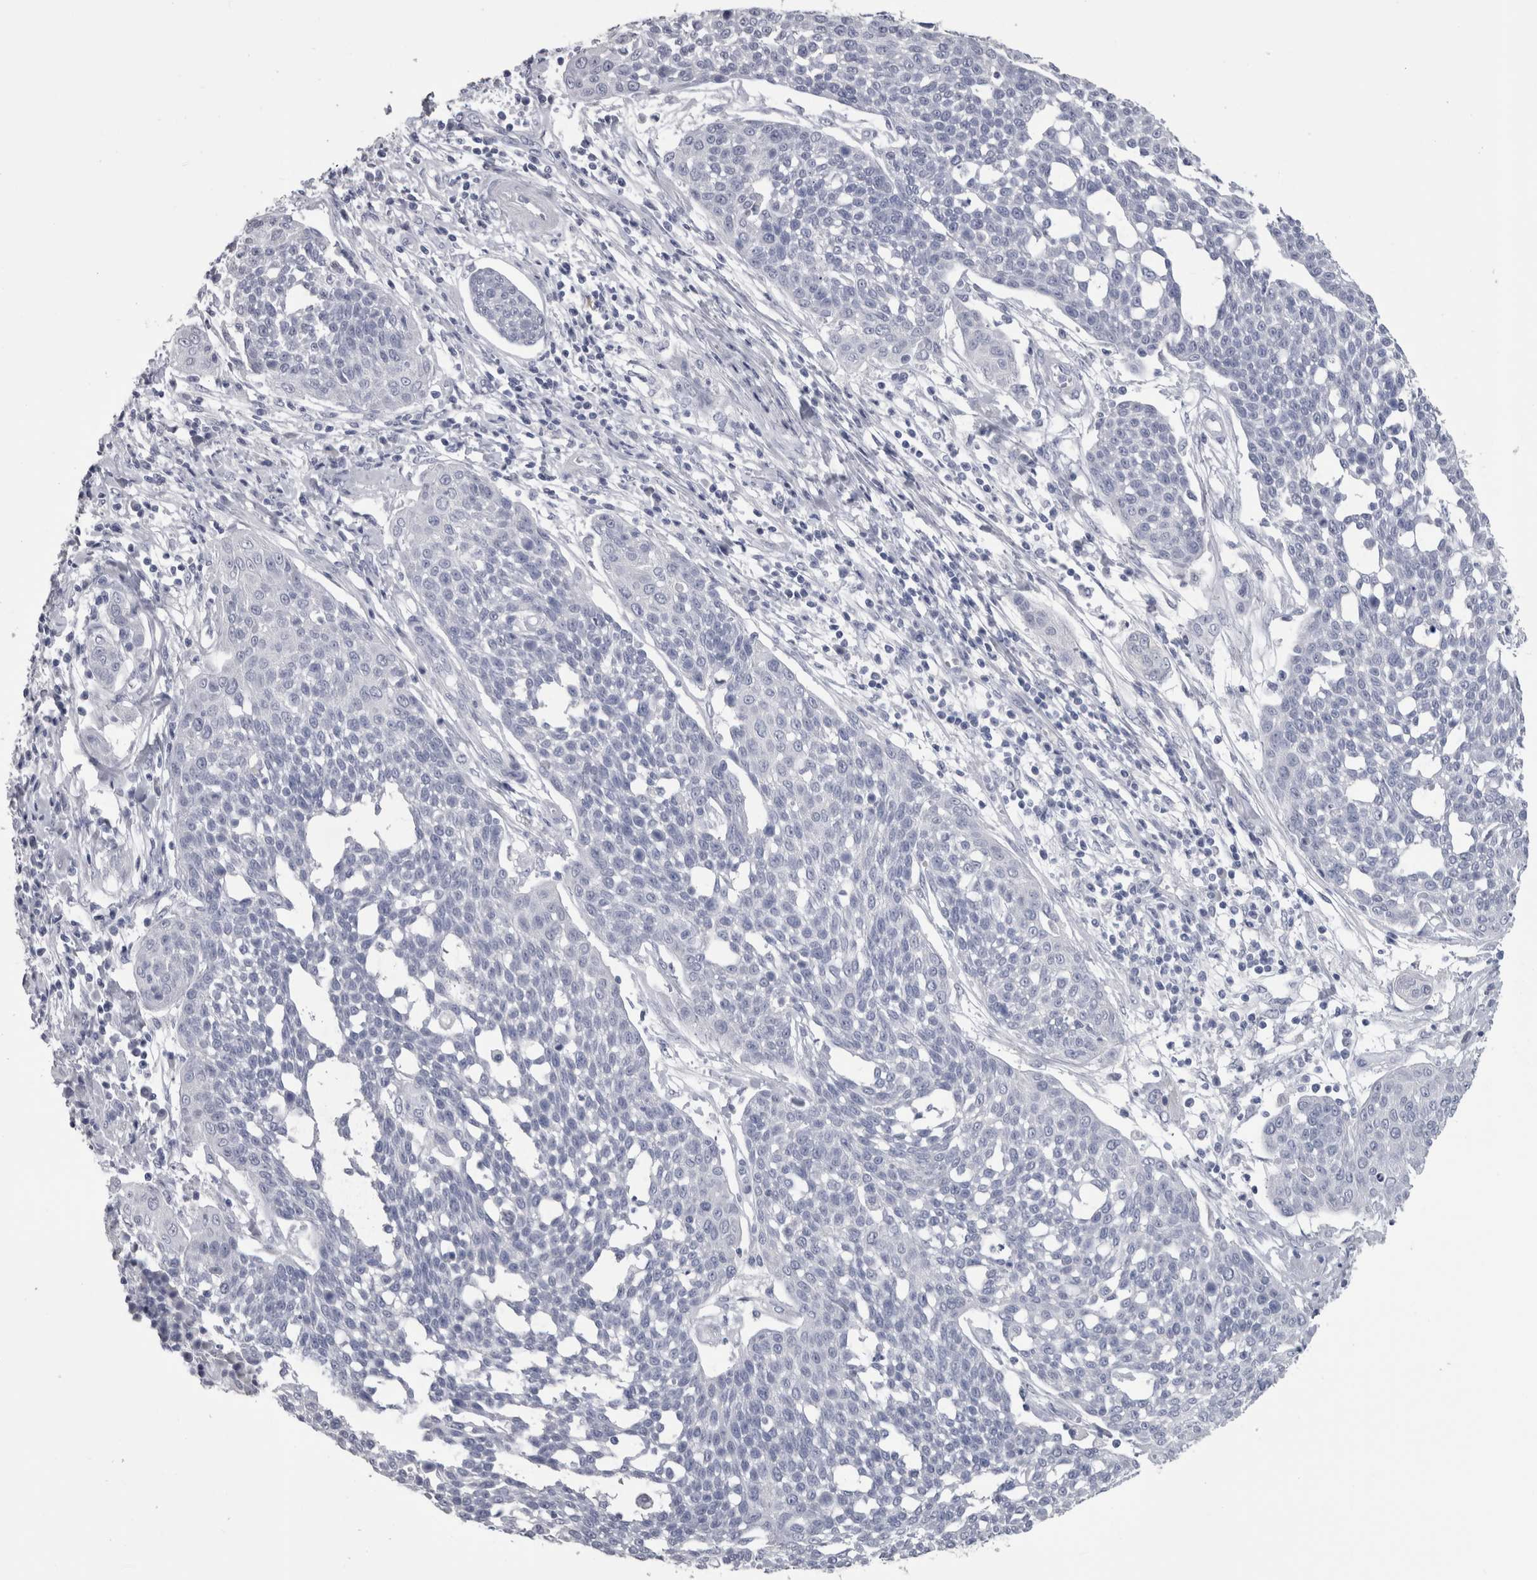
{"staining": {"intensity": "negative", "quantity": "none", "location": "none"}, "tissue": "cervical cancer", "cell_type": "Tumor cells", "image_type": "cancer", "snomed": [{"axis": "morphology", "description": "Squamous cell carcinoma, NOS"}, {"axis": "topography", "description": "Cervix"}], "caption": "IHC photomicrograph of human squamous cell carcinoma (cervical) stained for a protein (brown), which displays no staining in tumor cells.", "gene": "PTH", "patient": {"sex": "female", "age": 34}}